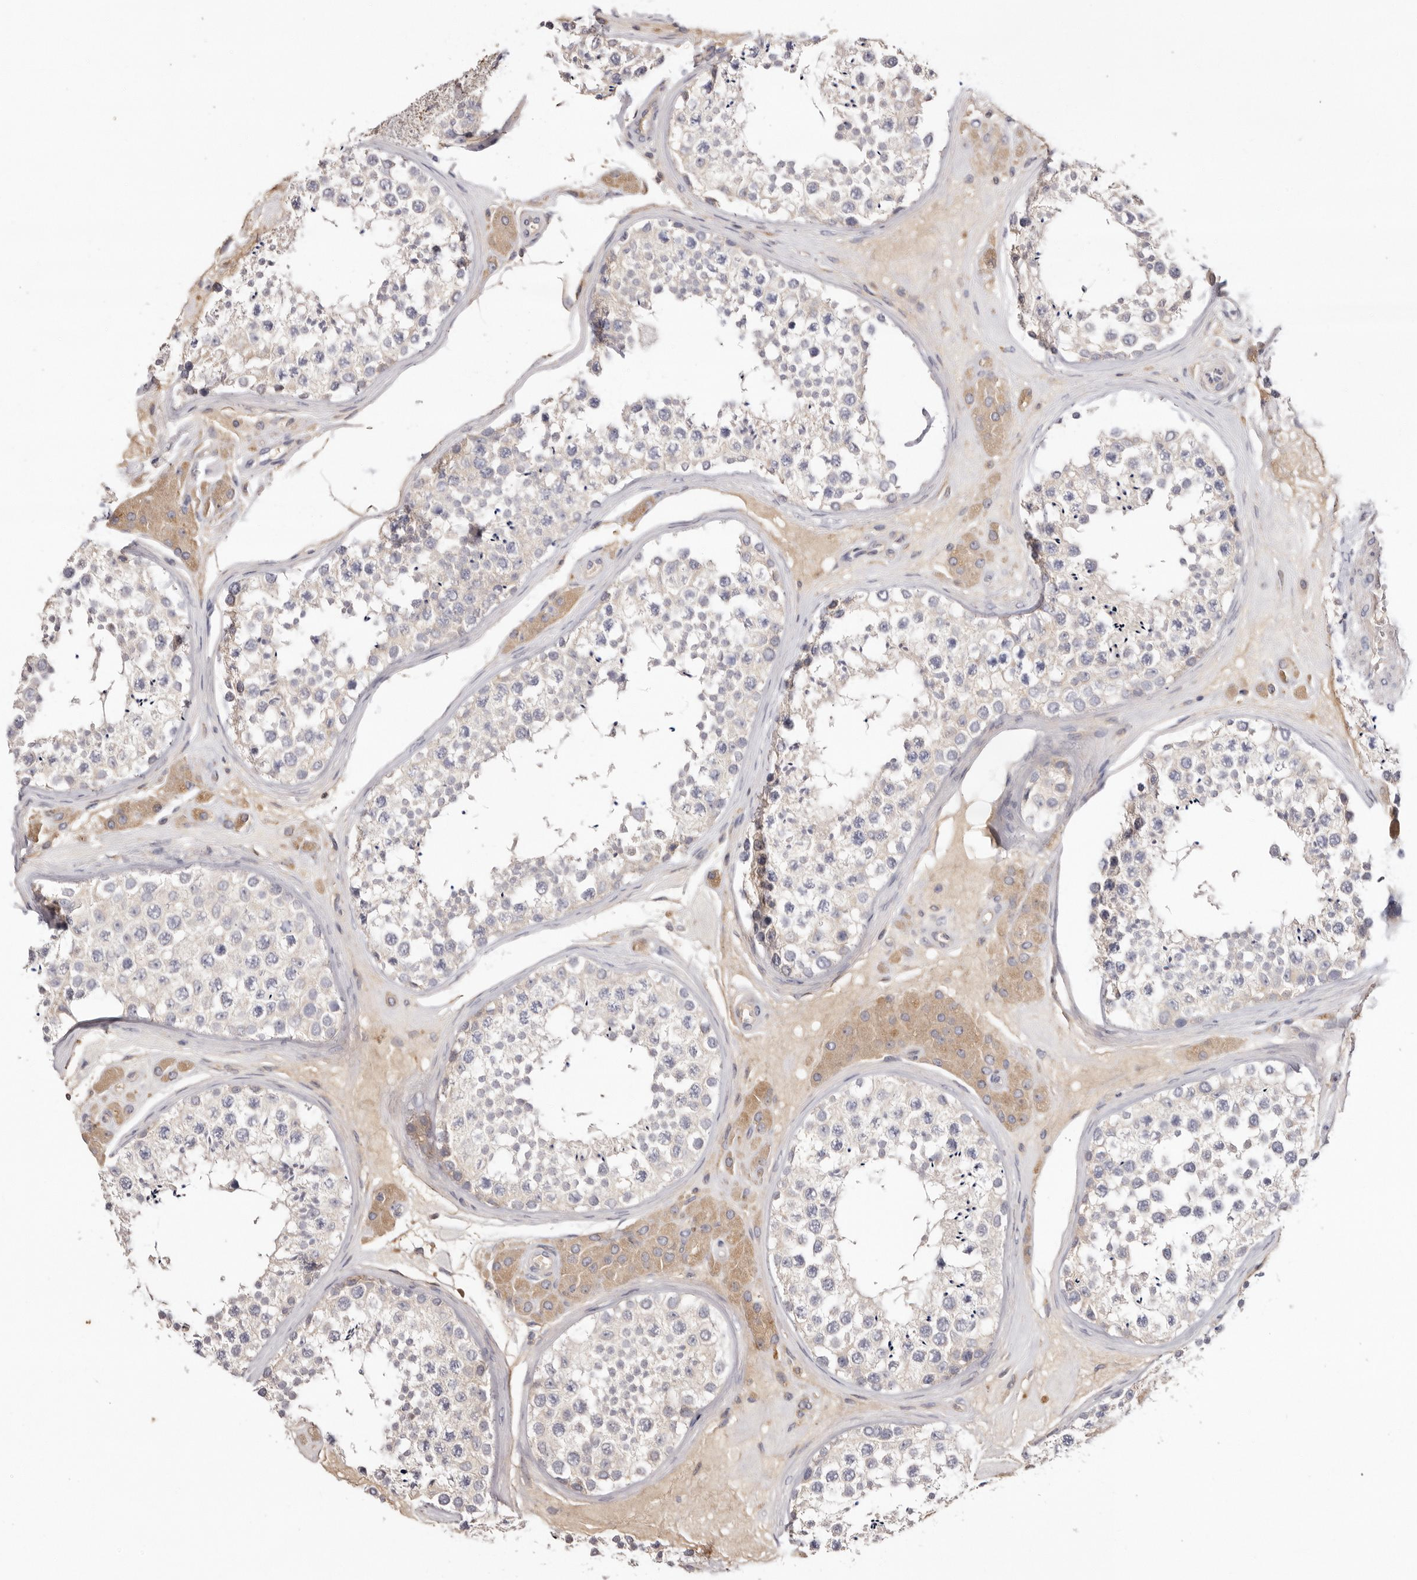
{"staining": {"intensity": "negative", "quantity": "none", "location": "none"}, "tissue": "testis", "cell_type": "Cells in seminiferous ducts", "image_type": "normal", "snomed": [{"axis": "morphology", "description": "Normal tissue, NOS"}, {"axis": "topography", "description": "Testis"}], "caption": "Protein analysis of unremarkable testis demonstrates no significant positivity in cells in seminiferous ducts.", "gene": "STK16", "patient": {"sex": "male", "age": 46}}